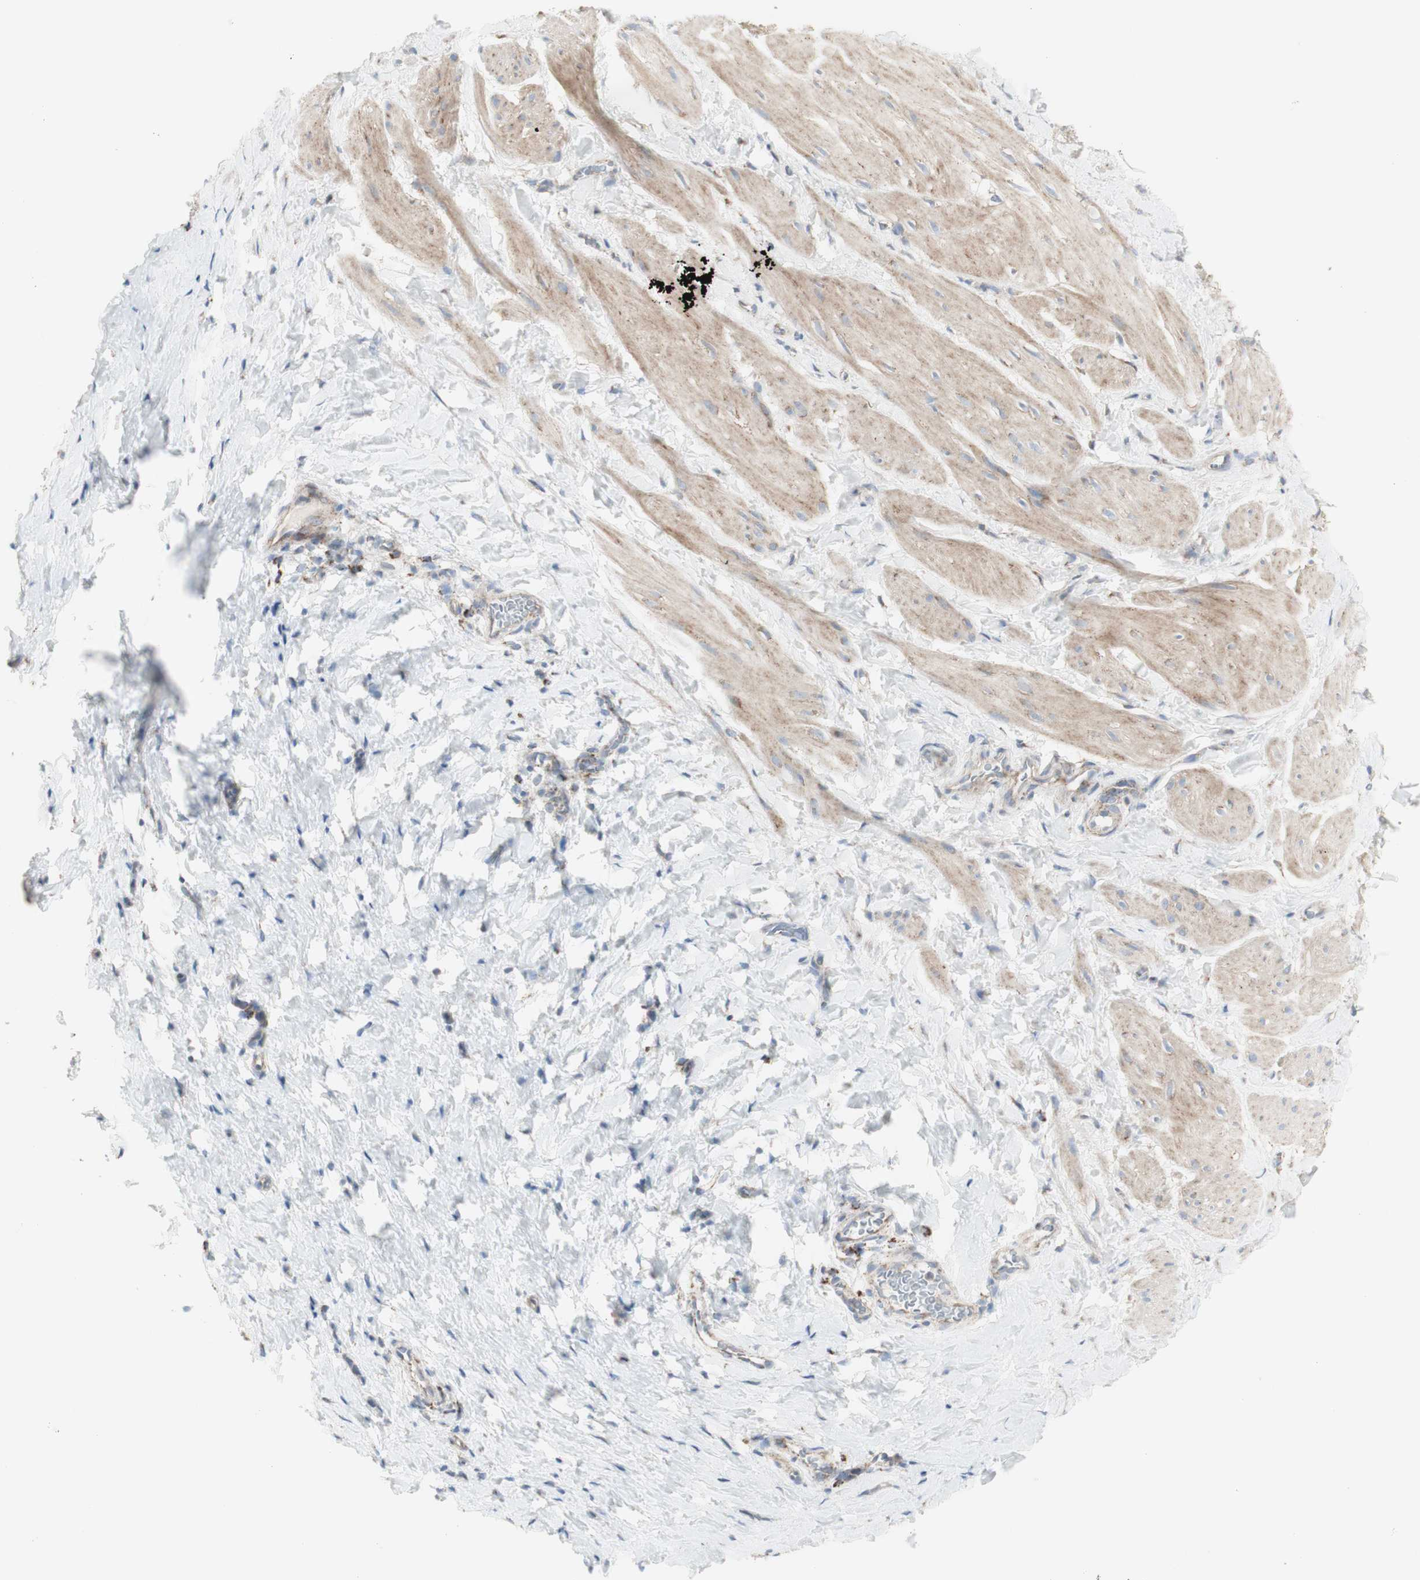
{"staining": {"intensity": "weak", "quantity": "<25%", "location": "cytoplasmic/membranous"}, "tissue": "smooth muscle", "cell_type": "Smooth muscle cells", "image_type": "normal", "snomed": [{"axis": "morphology", "description": "Normal tissue, NOS"}, {"axis": "topography", "description": "Smooth muscle"}], "caption": "Immunohistochemistry (IHC) image of unremarkable smooth muscle: smooth muscle stained with DAB (3,3'-diaminobenzidine) demonstrates no significant protein expression in smooth muscle cells.", "gene": "C3orf52", "patient": {"sex": "male", "age": 16}}